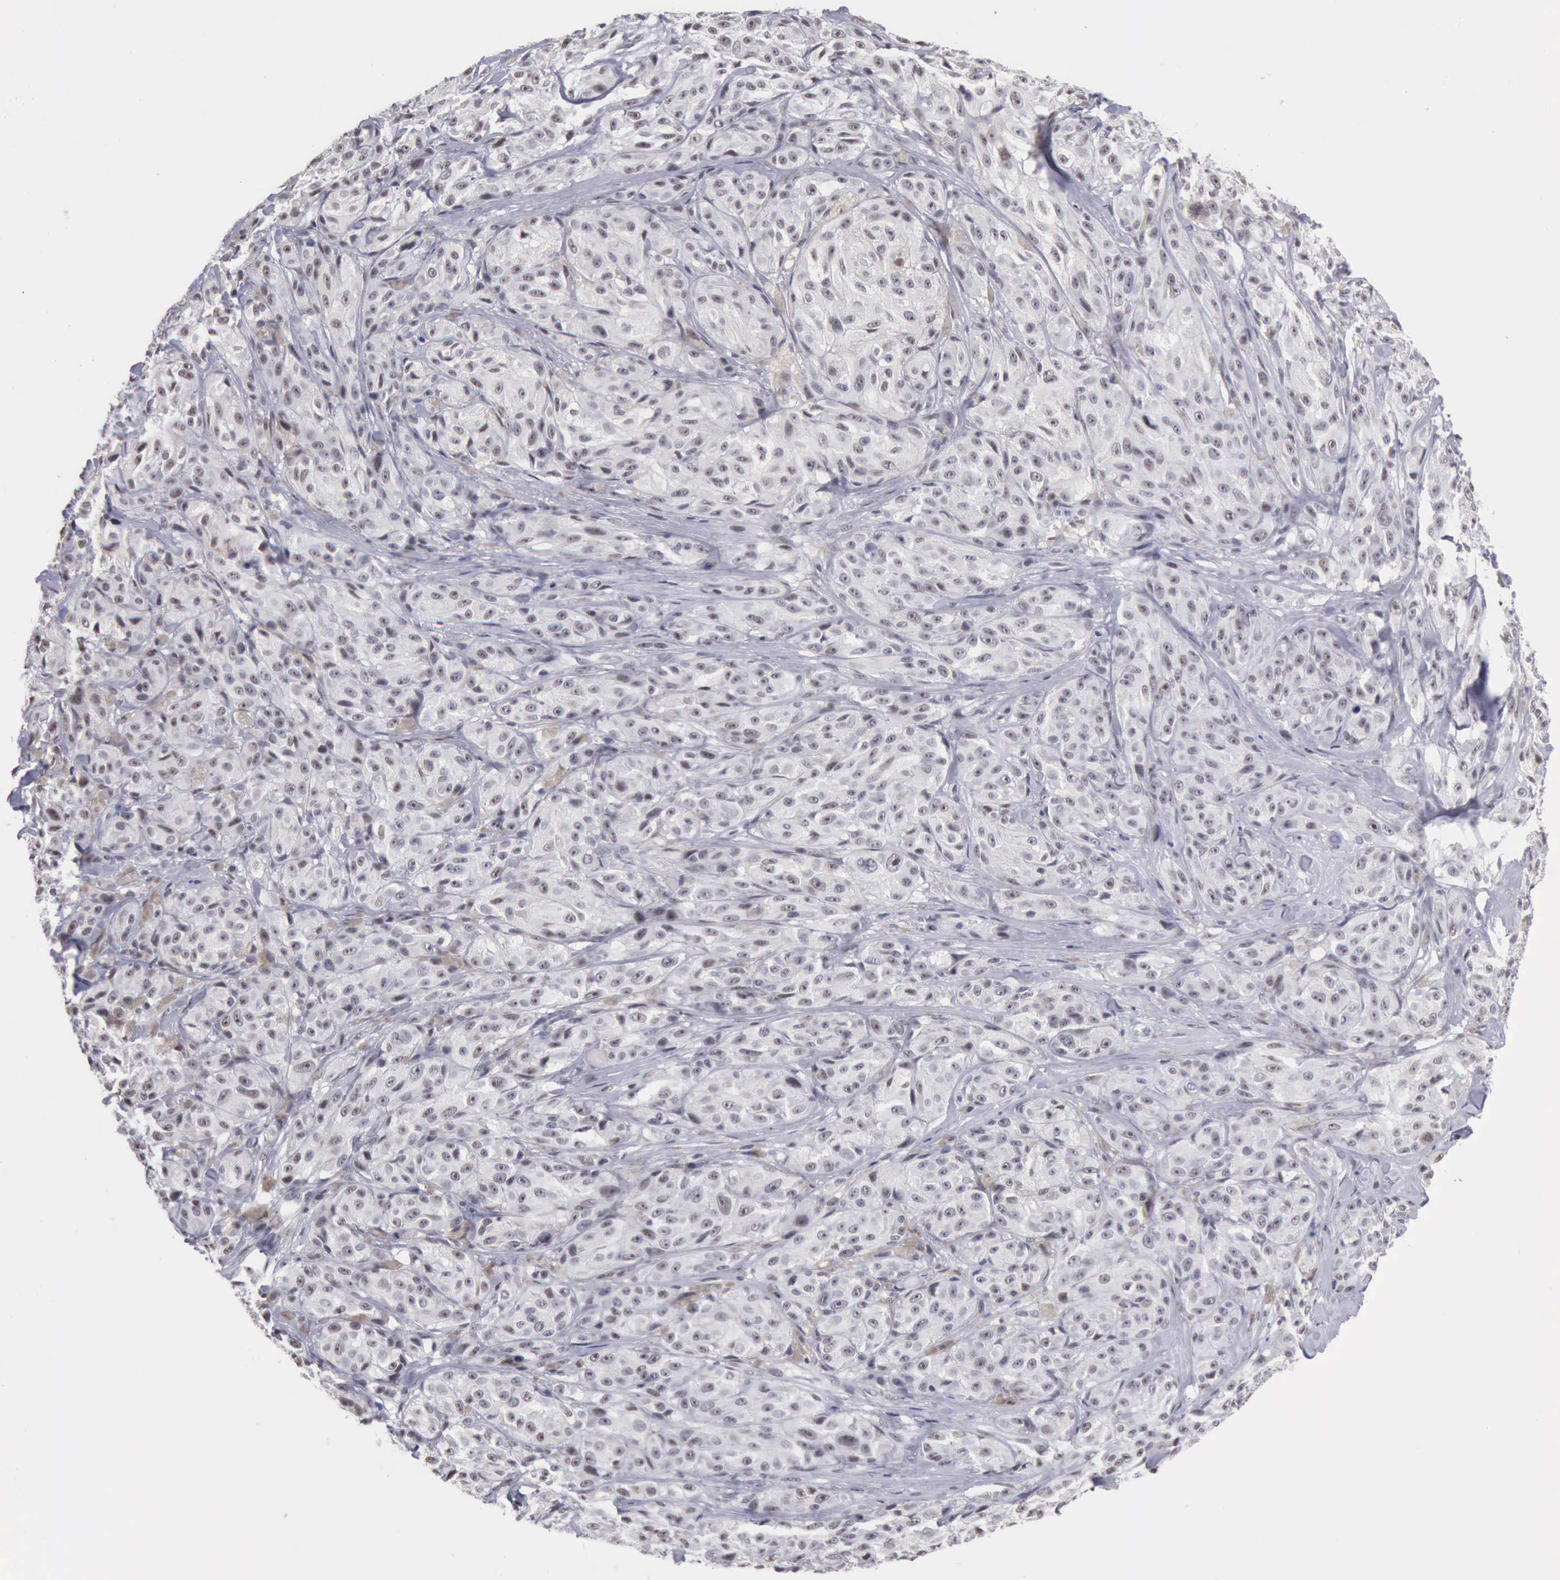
{"staining": {"intensity": "negative", "quantity": "none", "location": "none"}, "tissue": "melanoma", "cell_type": "Tumor cells", "image_type": "cancer", "snomed": [{"axis": "morphology", "description": "Malignant melanoma, NOS"}, {"axis": "topography", "description": "Skin"}], "caption": "A histopathology image of malignant melanoma stained for a protein exhibits no brown staining in tumor cells.", "gene": "TAF1", "patient": {"sex": "male", "age": 56}}